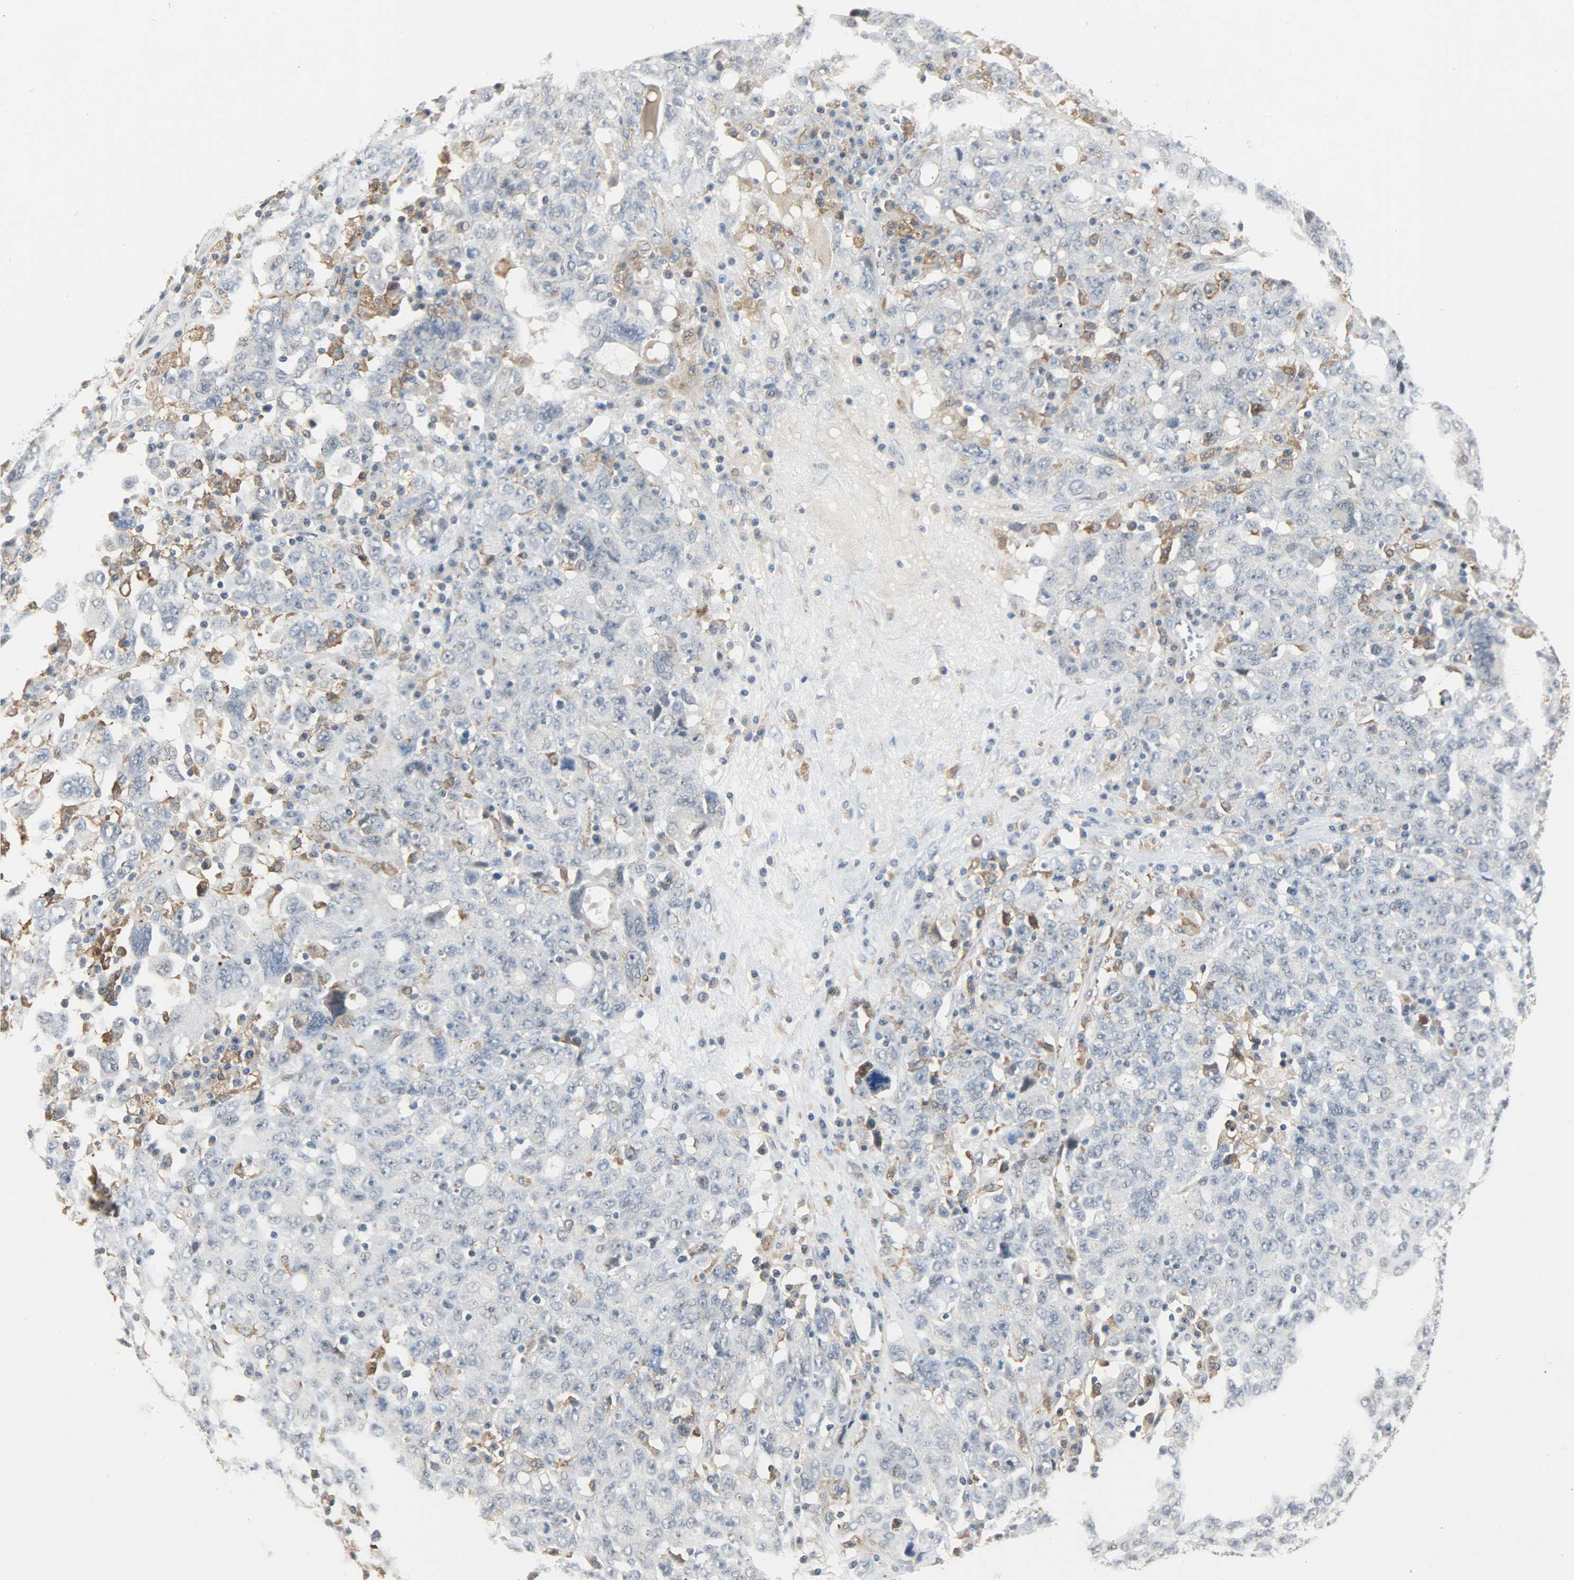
{"staining": {"intensity": "negative", "quantity": "none", "location": "none"}, "tissue": "ovarian cancer", "cell_type": "Tumor cells", "image_type": "cancer", "snomed": [{"axis": "morphology", "description": "Carcinoma, endometroid"}, {"axis": "topography", "description": "Ovary"}], "caption": "There is no significant expression in tumor cells of endometroid carcinoma (ovarian). The staining was performed using DAB to visualize the protein expression in brown, while the nuclei were stained in blue with hematoxylin (Magnification: 20x).", "gene": "SKAP2", "patient": {"sex": "female", "age": 62}}